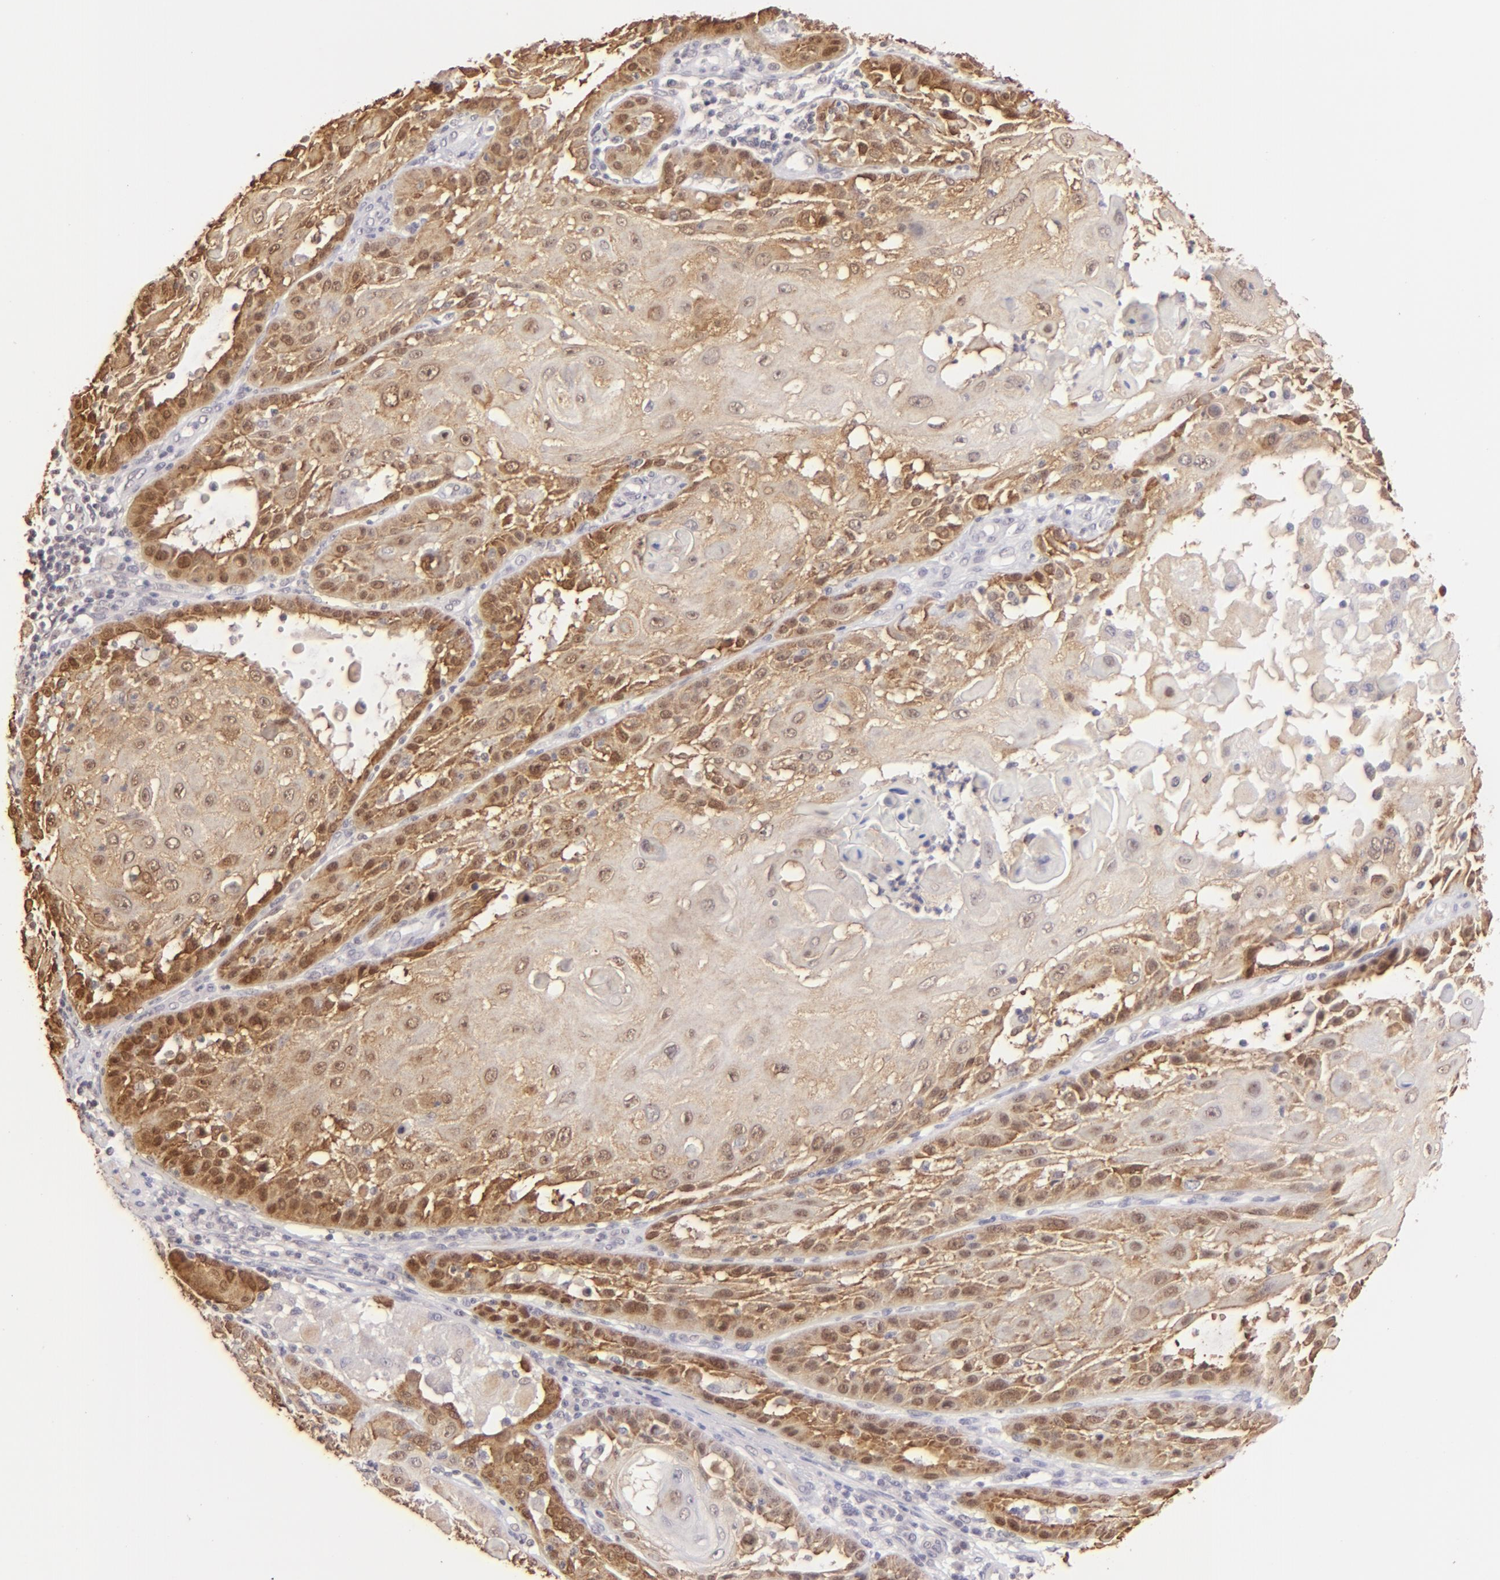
{"staining": {"intensity": "moderate", "quantity": ">75%", "location": "cytoplasmic/membranous,nuclear"}, "tissue": "skin cancer", "cell_type": "Tumor cells", "image_type": "cancer", "snomed": [{"axis": "morphology", "description": "Squamous cell carcinoma, NOS"}, {"axis": "topography", "description": "Skin"}], "caption": "There is medium levels of moderate cytoplasmic/membranous and nuclear staining in tumor cells of skin cancer, as demonstrated by immunohistochemical staining (brown color).", "gene": "MAGEA1", "patient": {"sex": "female", "age": 89}}